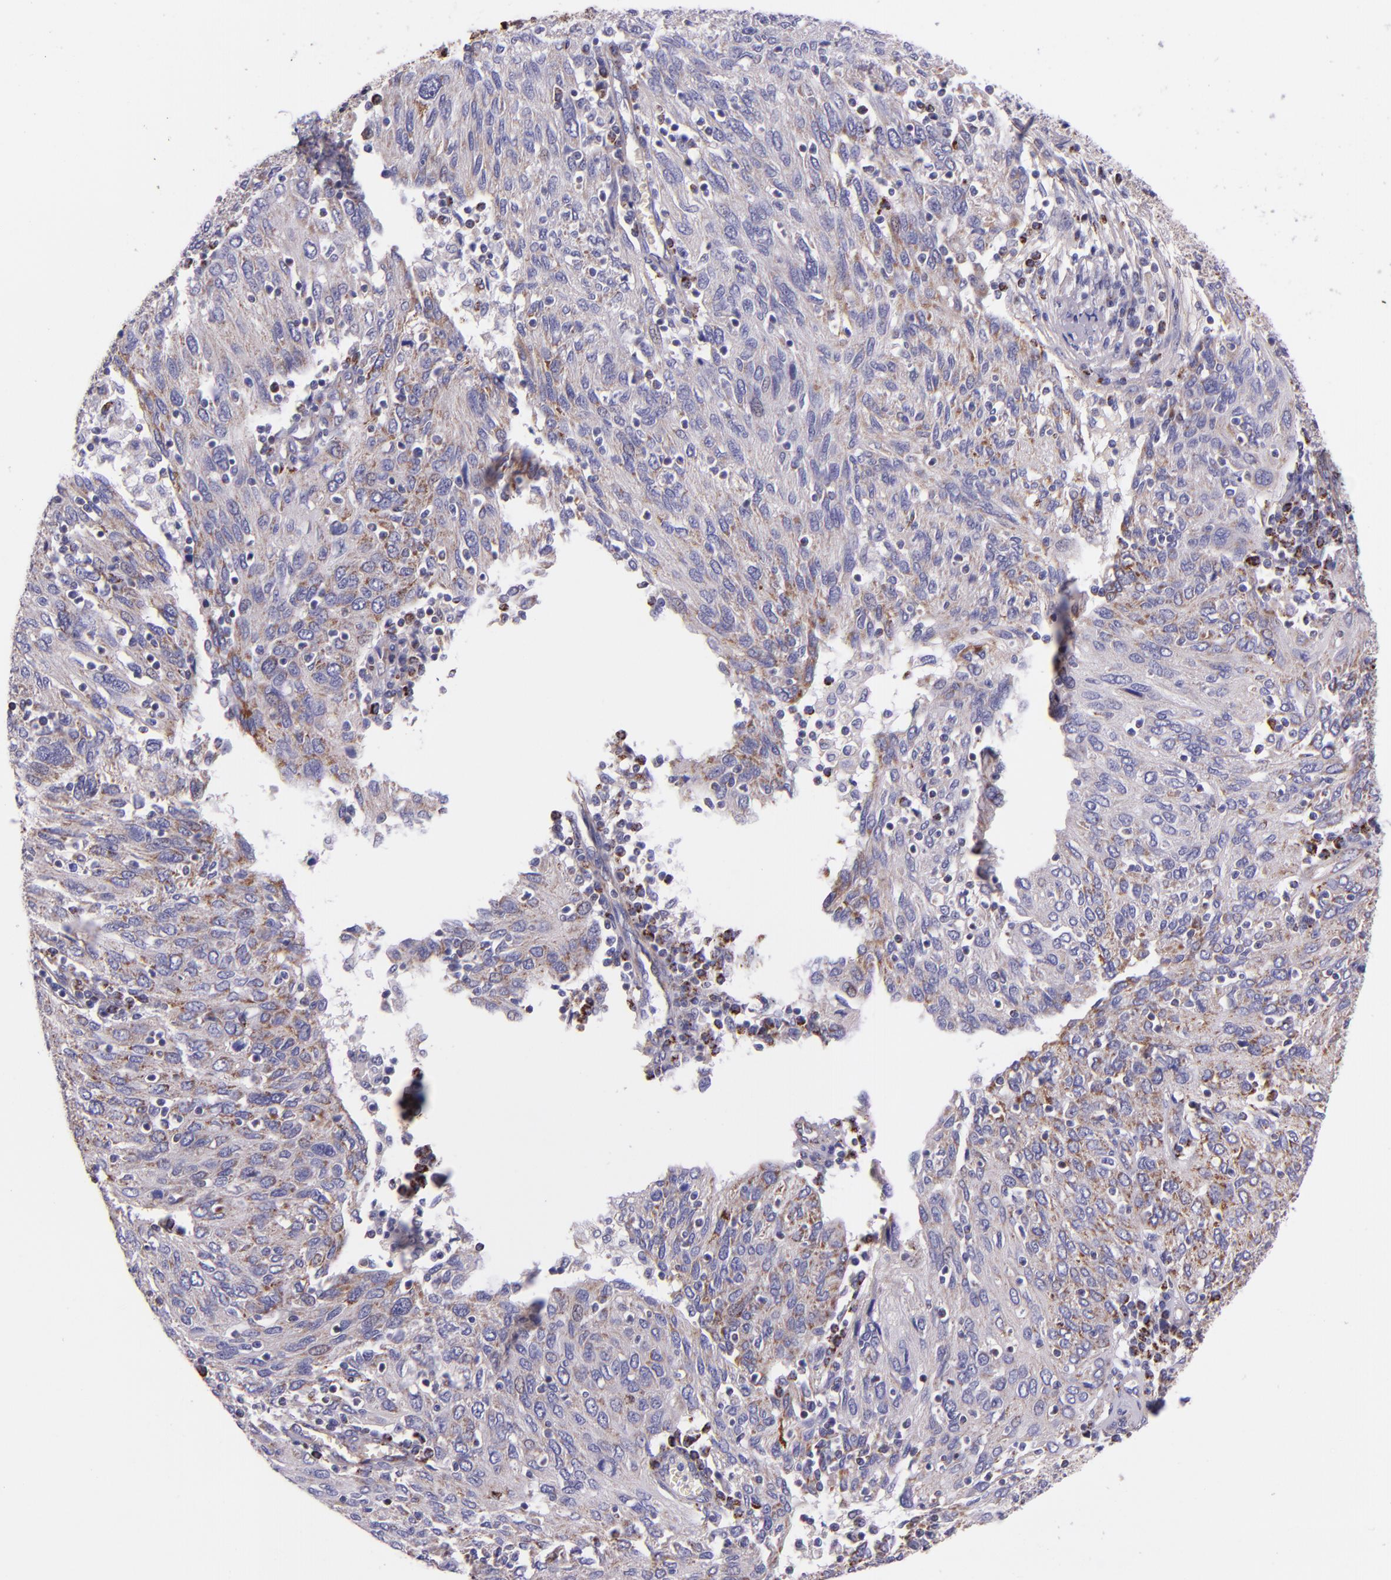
{"staining": {"intensity": "moderate", "quantity": "<25%", "location": "cytoplasmic/membranous"}, "tissue": "ovarian cancer", "cell_type": "Tumor cells", "image_type": "cancer", "snomed": [{"axis": "morphology", "description": "Carcinoma, endometroid"}, {"axis": "topography", "description": "Ovary"}], "caption": "Protein staining exhibits moderate cytoplasmic/membranous positivity in about <25% of tumor cells in ovarian cancer. (DAB (3,3'-diaminobenzidine) IHC with brightfield microscopy, high magnification).", "gene": "IDH3G", "patient": {"sex": "female", "age": 50}}